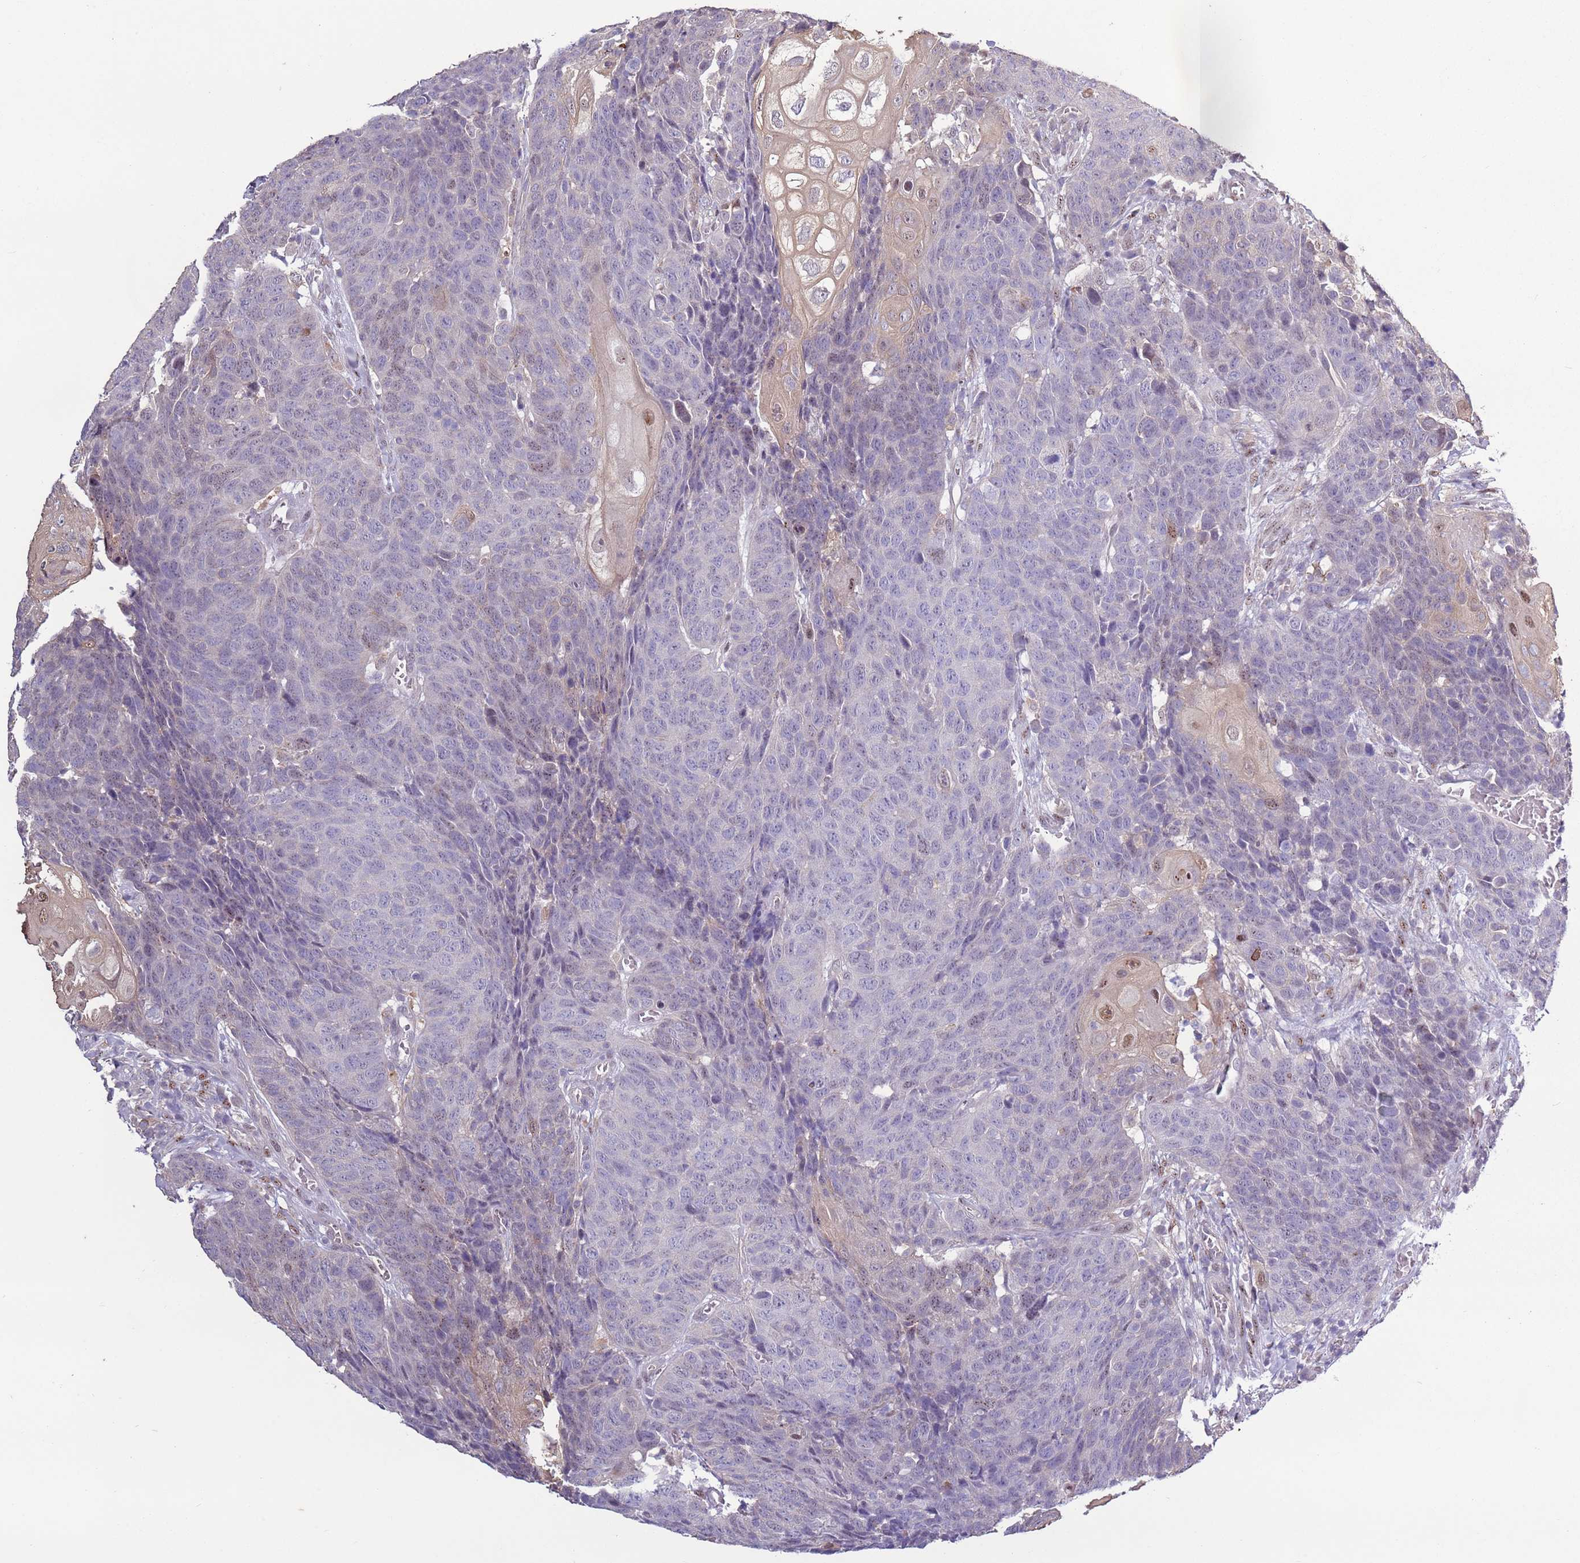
{"staining": {"intensity": "negative", "quantity": "none", "location": "none"}, "tissue": "head and neck cancer", "cell_type": "Tumor cells", "image_type": "cancer", "snomed": [{"axis": "morphology", "description": "Squamous cell carcinoma, NOS"}, {"axis": "topography", "description": "Head-Neck"}], "caption": "DAB (3,3'-diaminobenzidine) immunohistochemical staining of human head and neck squamous cell carcinoma displays no significant staining in tumor cells.", "gene": "CAPN9", "patient": {"sex": "male", "age": 66}}